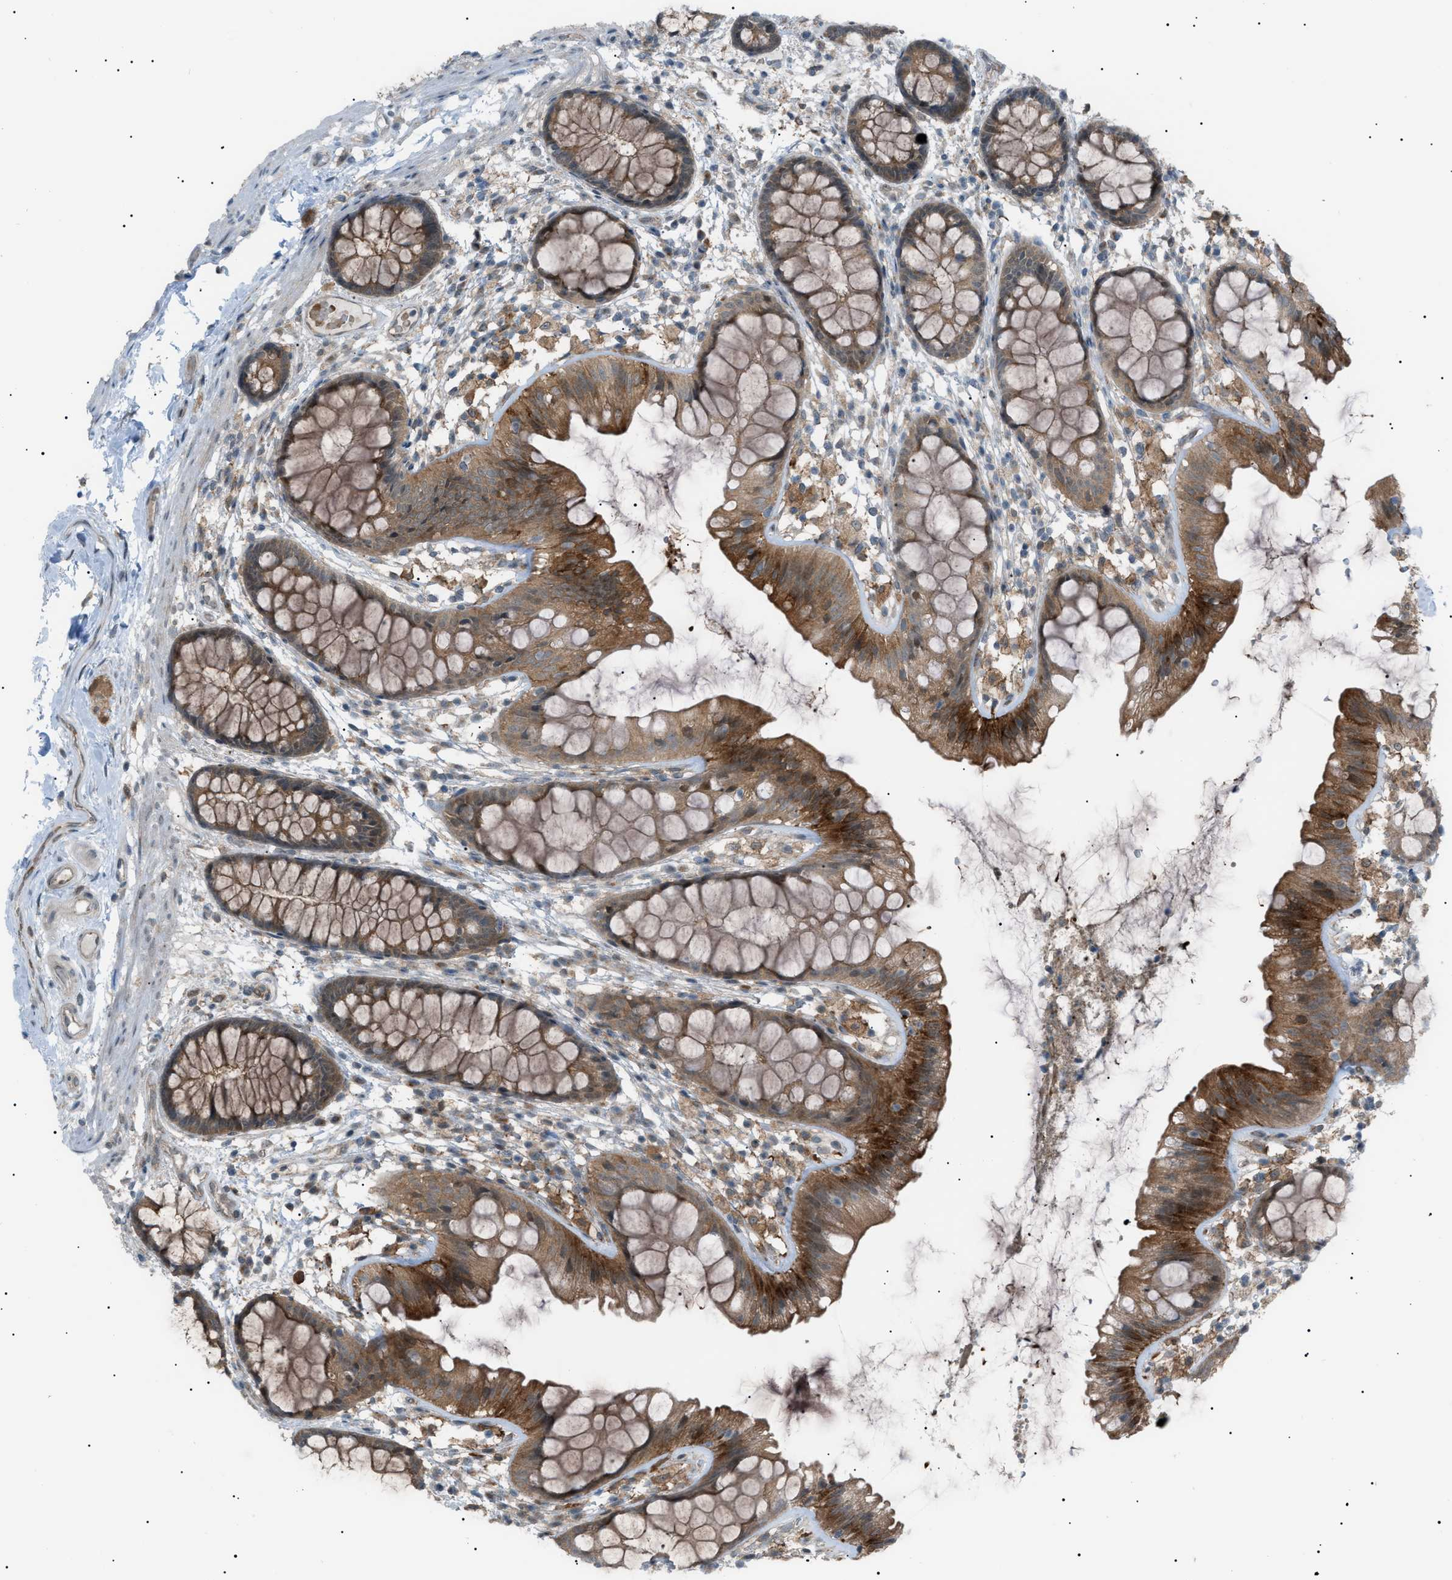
{"staining": {"intensity": "weak", "quantity": "25%-75%", "location": "cytoplasmic/membranous"}, "tissue": "colon", "cell_type": "Endothelial cells", "image_type": "normal", "snomed": [{"axis": "morphology", "description": "Normal tissue, NOS"}, {"axis": "topography", "description": "Colon"}], "caption": "Protein expression analysis of normal colon reveals weak cytoplasmic/membranous expression in approximately 25%-75% of endothelial cells.", "gene": "LPIN2", "patient": {"sex": "female", "age": 56}}